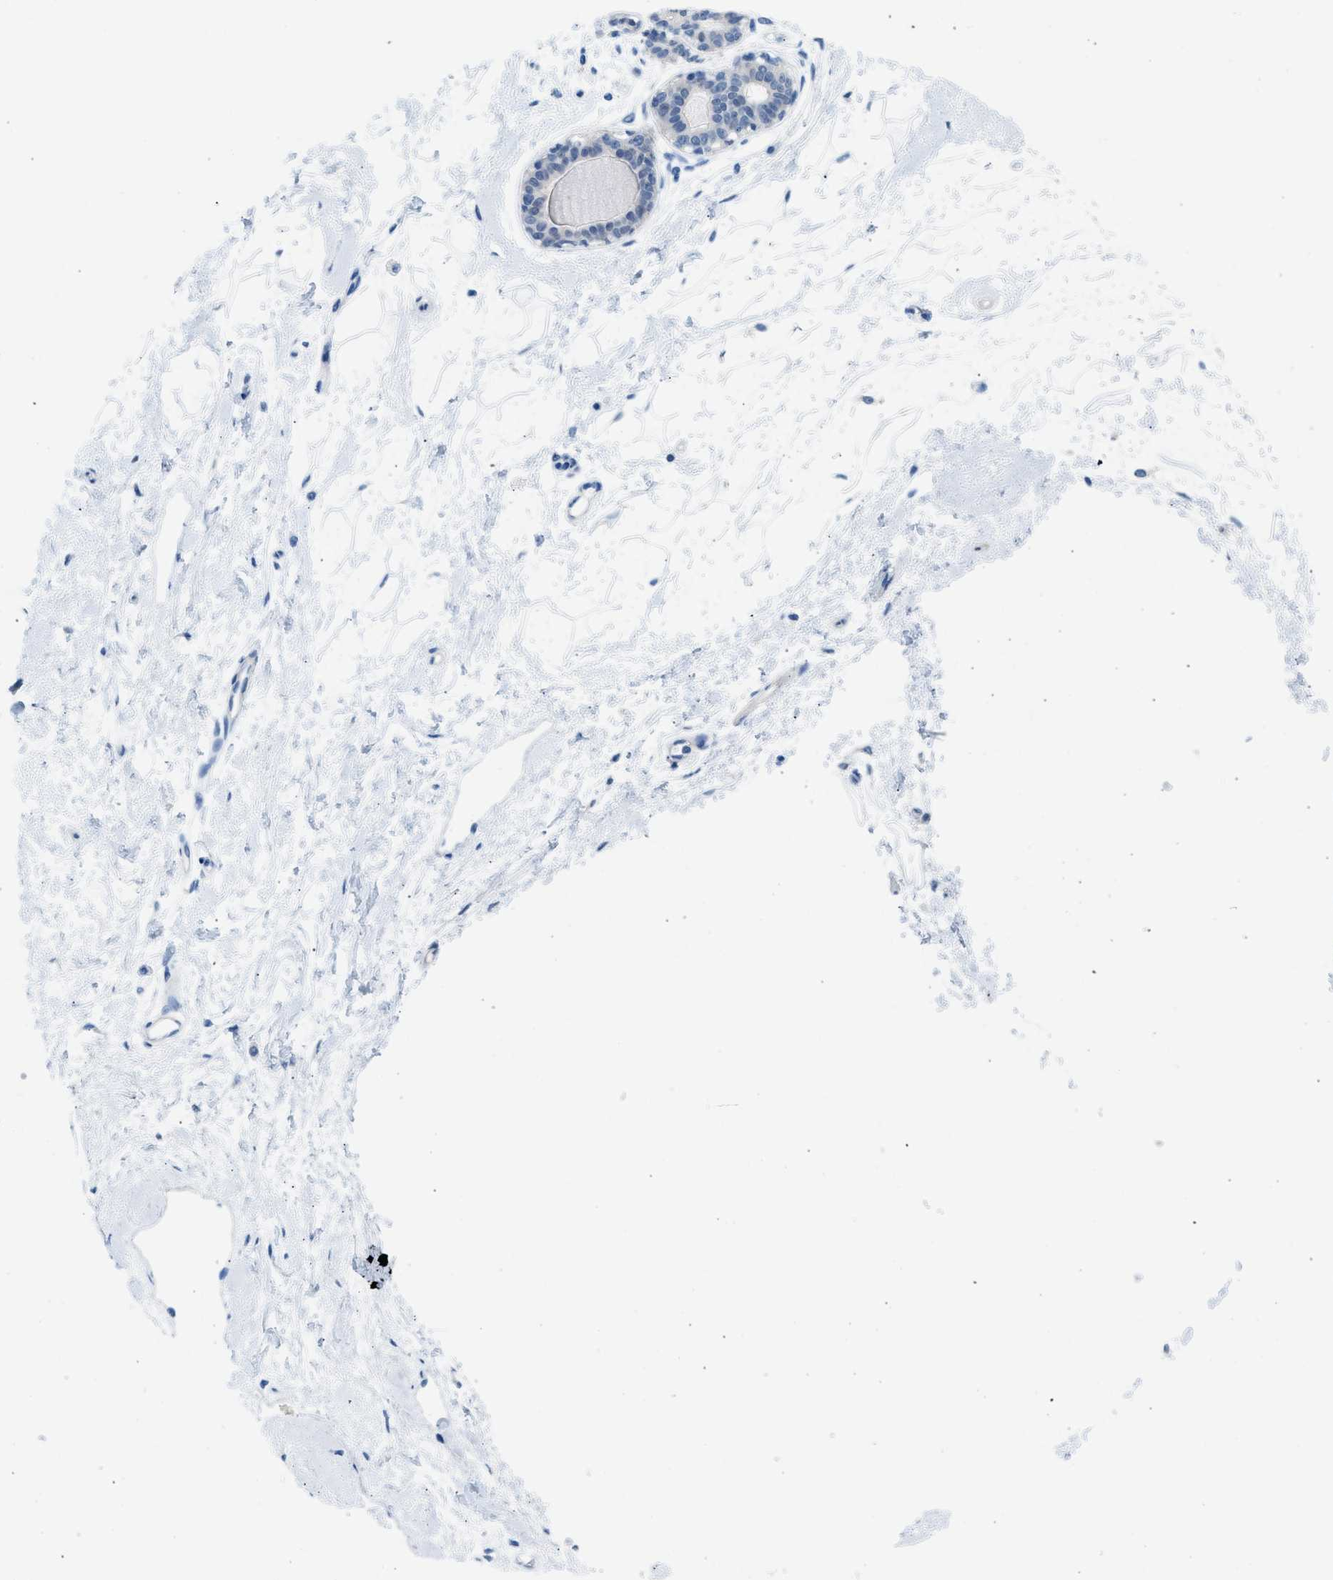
{"staining": {"intensity": "negative", "quantity": "none", "location": "none"}, "tissue": "breast", "cell_type": "Adipocytes", "image_type": "normal", "snomed": [{"axis": "morphology", "description": "Normal tissue, NOS"}, {"axis": "topography", "description": "Breast"}], "caption": "Normal breast was stained to show a protein in brown. There is no significant expression in adipocytes. (Stains: DAB IHC with hematoxylin counter stain, Microscopy: brightfield microscopy at high magnification).", "gene": "SPAM1", "patient": {"sex": "female", "age": 45}}